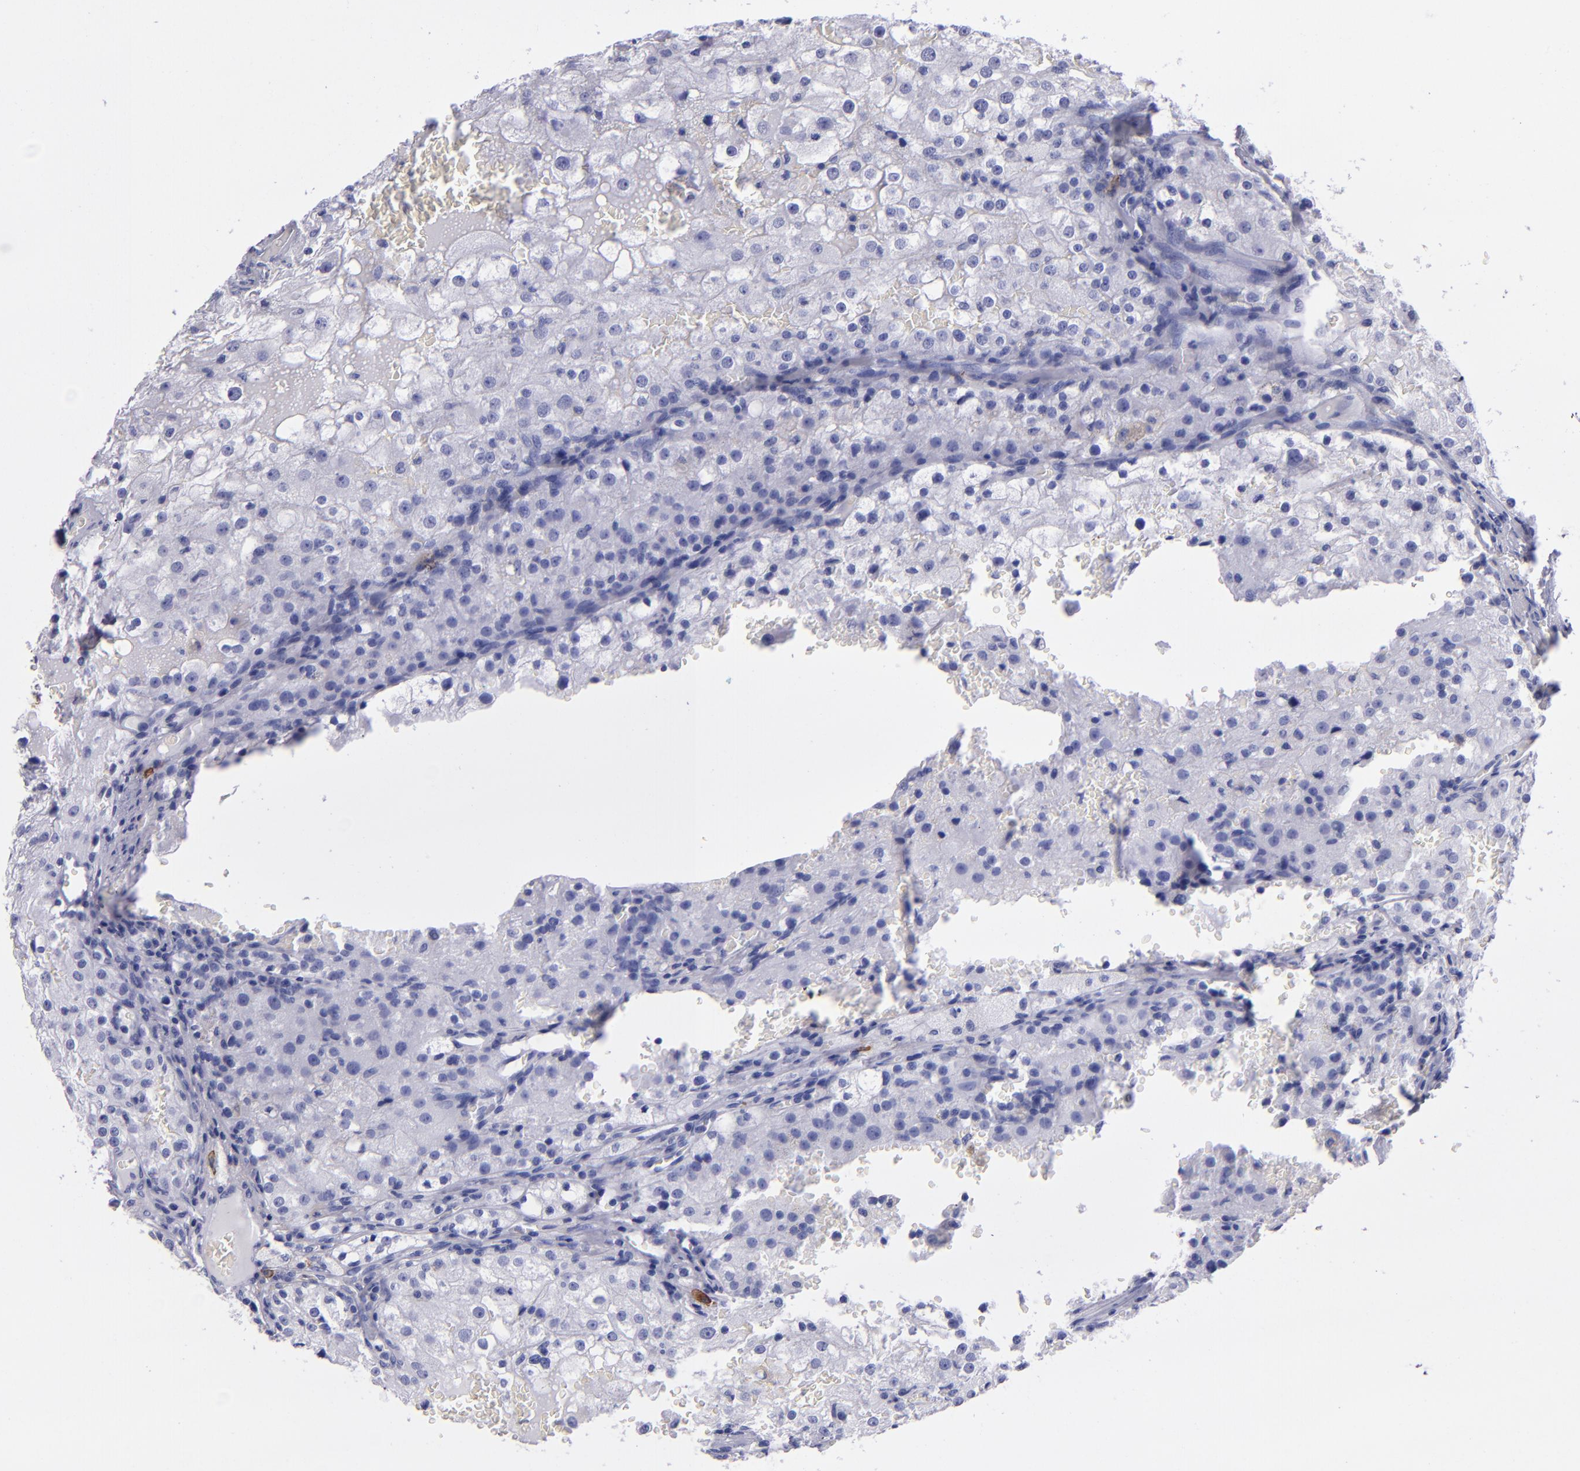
{"staining": {"intensity": "negative", "quantity": "none", "location": "none"}, "tissue": "renal cancer", "cell_type": "Tumor cells", "image_type": "cancer", "snomed": [{"axis": "morphology", "description": "Adenocarcinoma, NOS"}, {"axis": "topography", "description": "Kidney"}], "caption": "Immunohistochemical staining of renal cancer (adenocarcinoma) shows no significant positivity in tumor cells.", "gene": "CD38", "patient": {"sex": "female", "age": 74}}